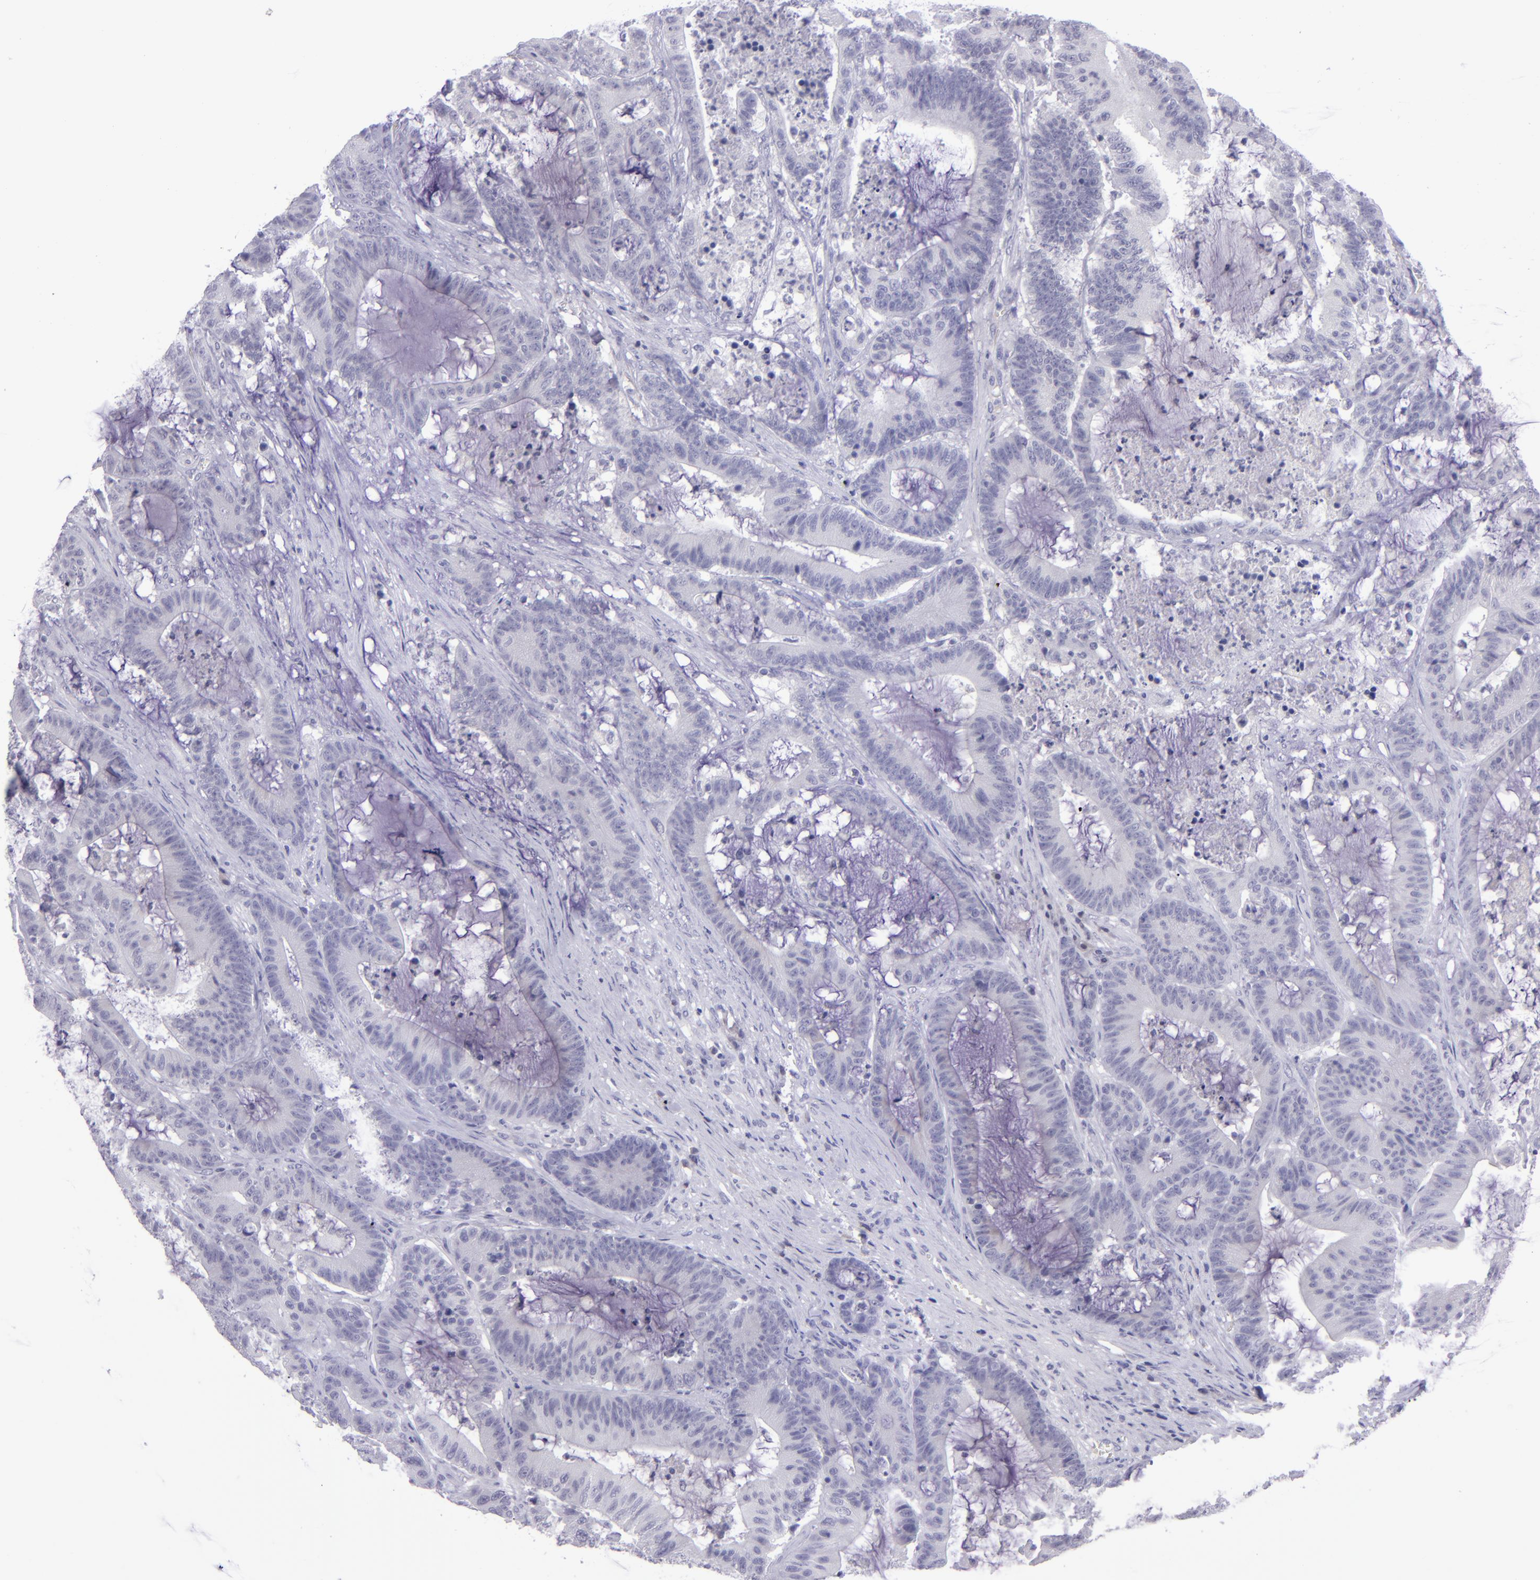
{"staining": {"intensity": "negative", "quantity": "none", "location": "none"}, "tissue": "colorectal cancer", "cell_type": "Tumor cells", "image_type": "cancer", "snomed": [{"axis": "morphology", "description": "Adenocarcinoma, NOS"}, {"axis": "topography", "description": "Colon"}], "caption": "Tumor cells are negative for brown protein staining in colorectal adenocarcinoma.", "gene": "POU2F2", "patient": {"sex": "female", "age": 84}}